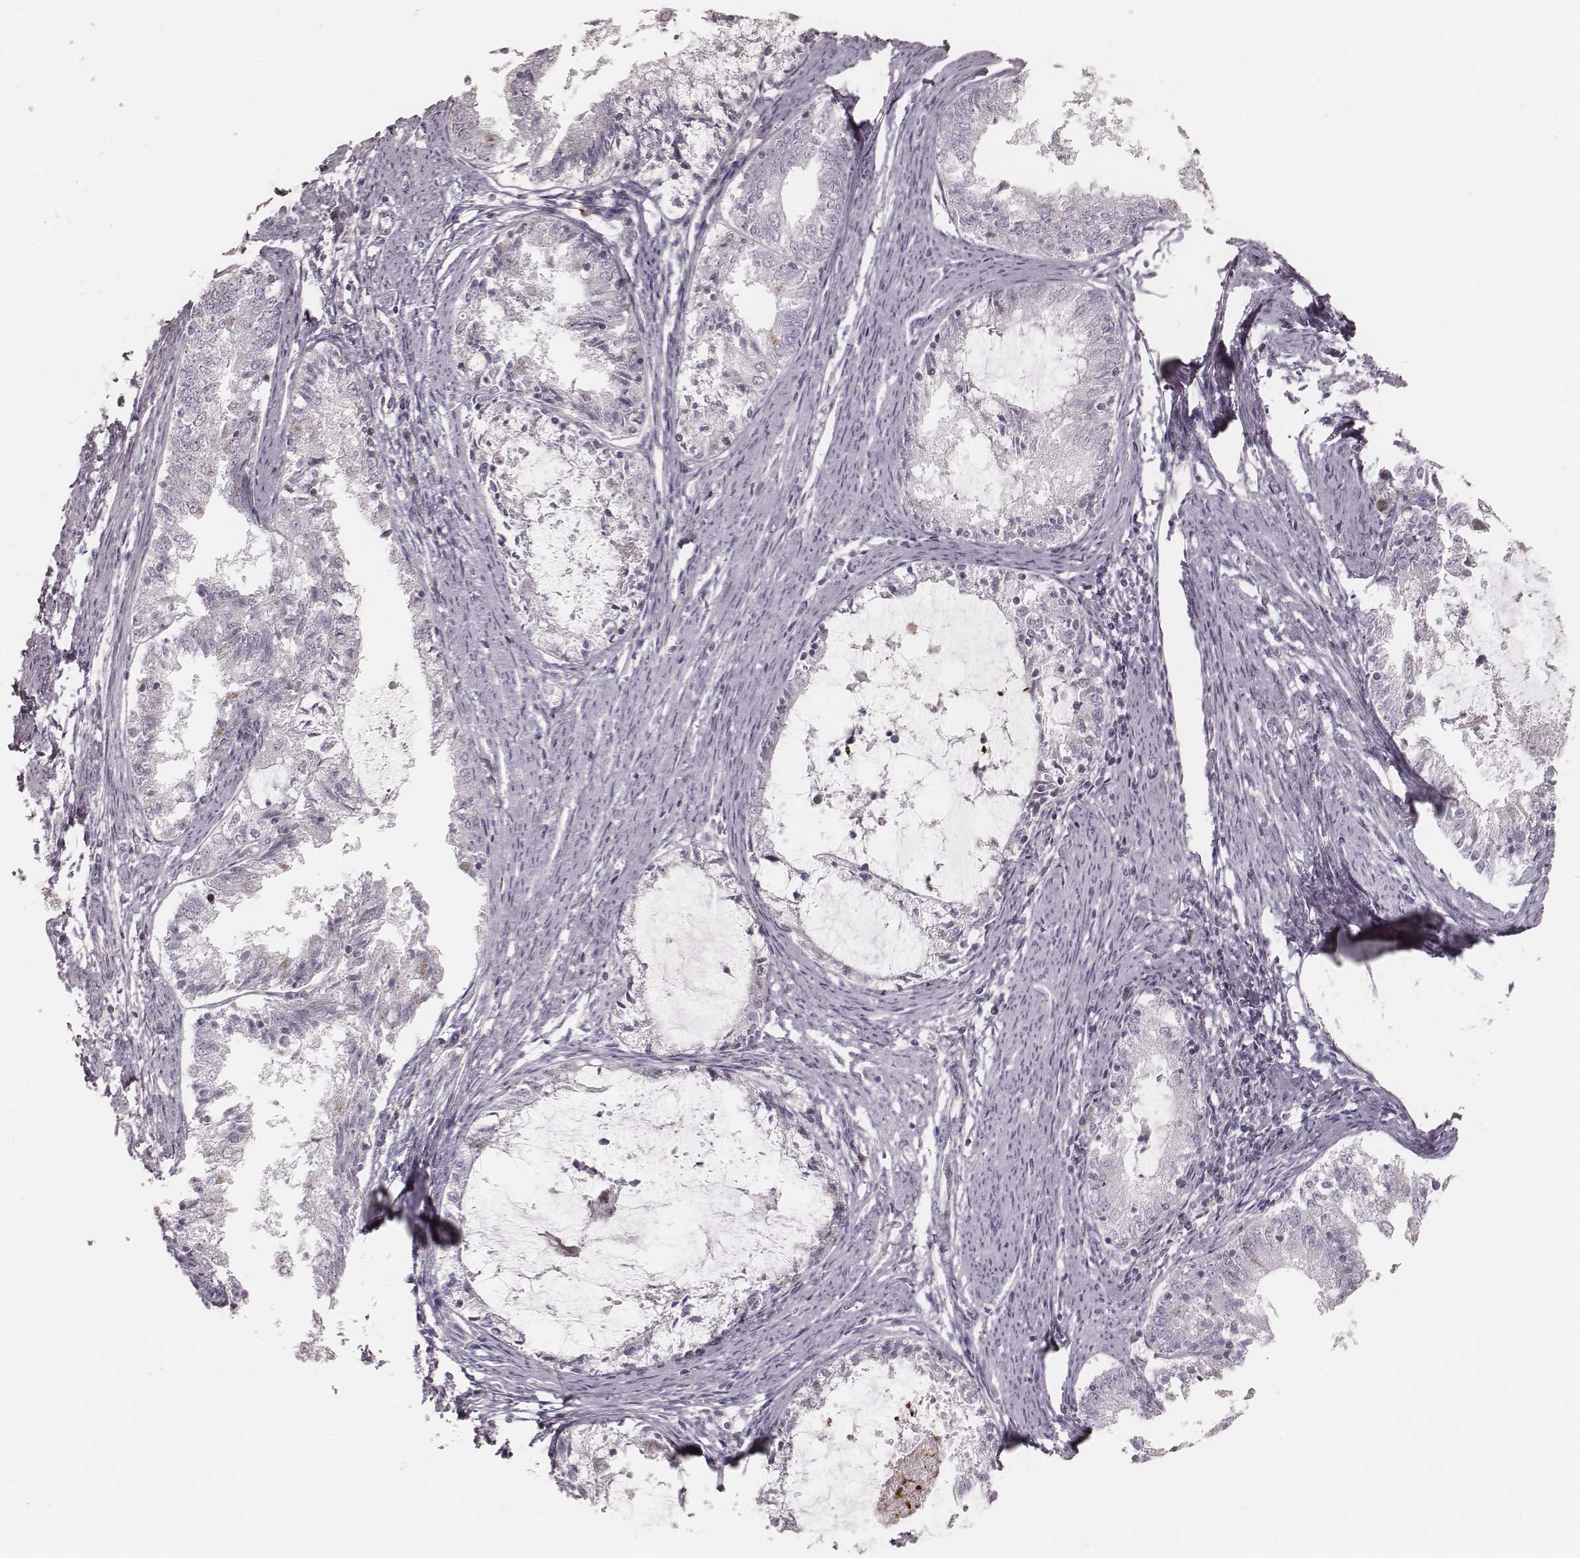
{"staining": {"intensity": "negative", "quantity": "none", "location": "none"}, "tissue": "endometrial cancer", "cell_type": "Tumor cells", "image_type": "cancer", "snomed": [{"axis": "morphology", "description": "Adenocarcinoma, NOS"}, {"axis": "topography", "description": "Endometrium"}], "caption": "The photomicrograph reveals no significant expression in tumor cells of adenocarcinoma (endometrial).", "gene": "KIF5C", "patient": {"sex": "female", "age": 57}}